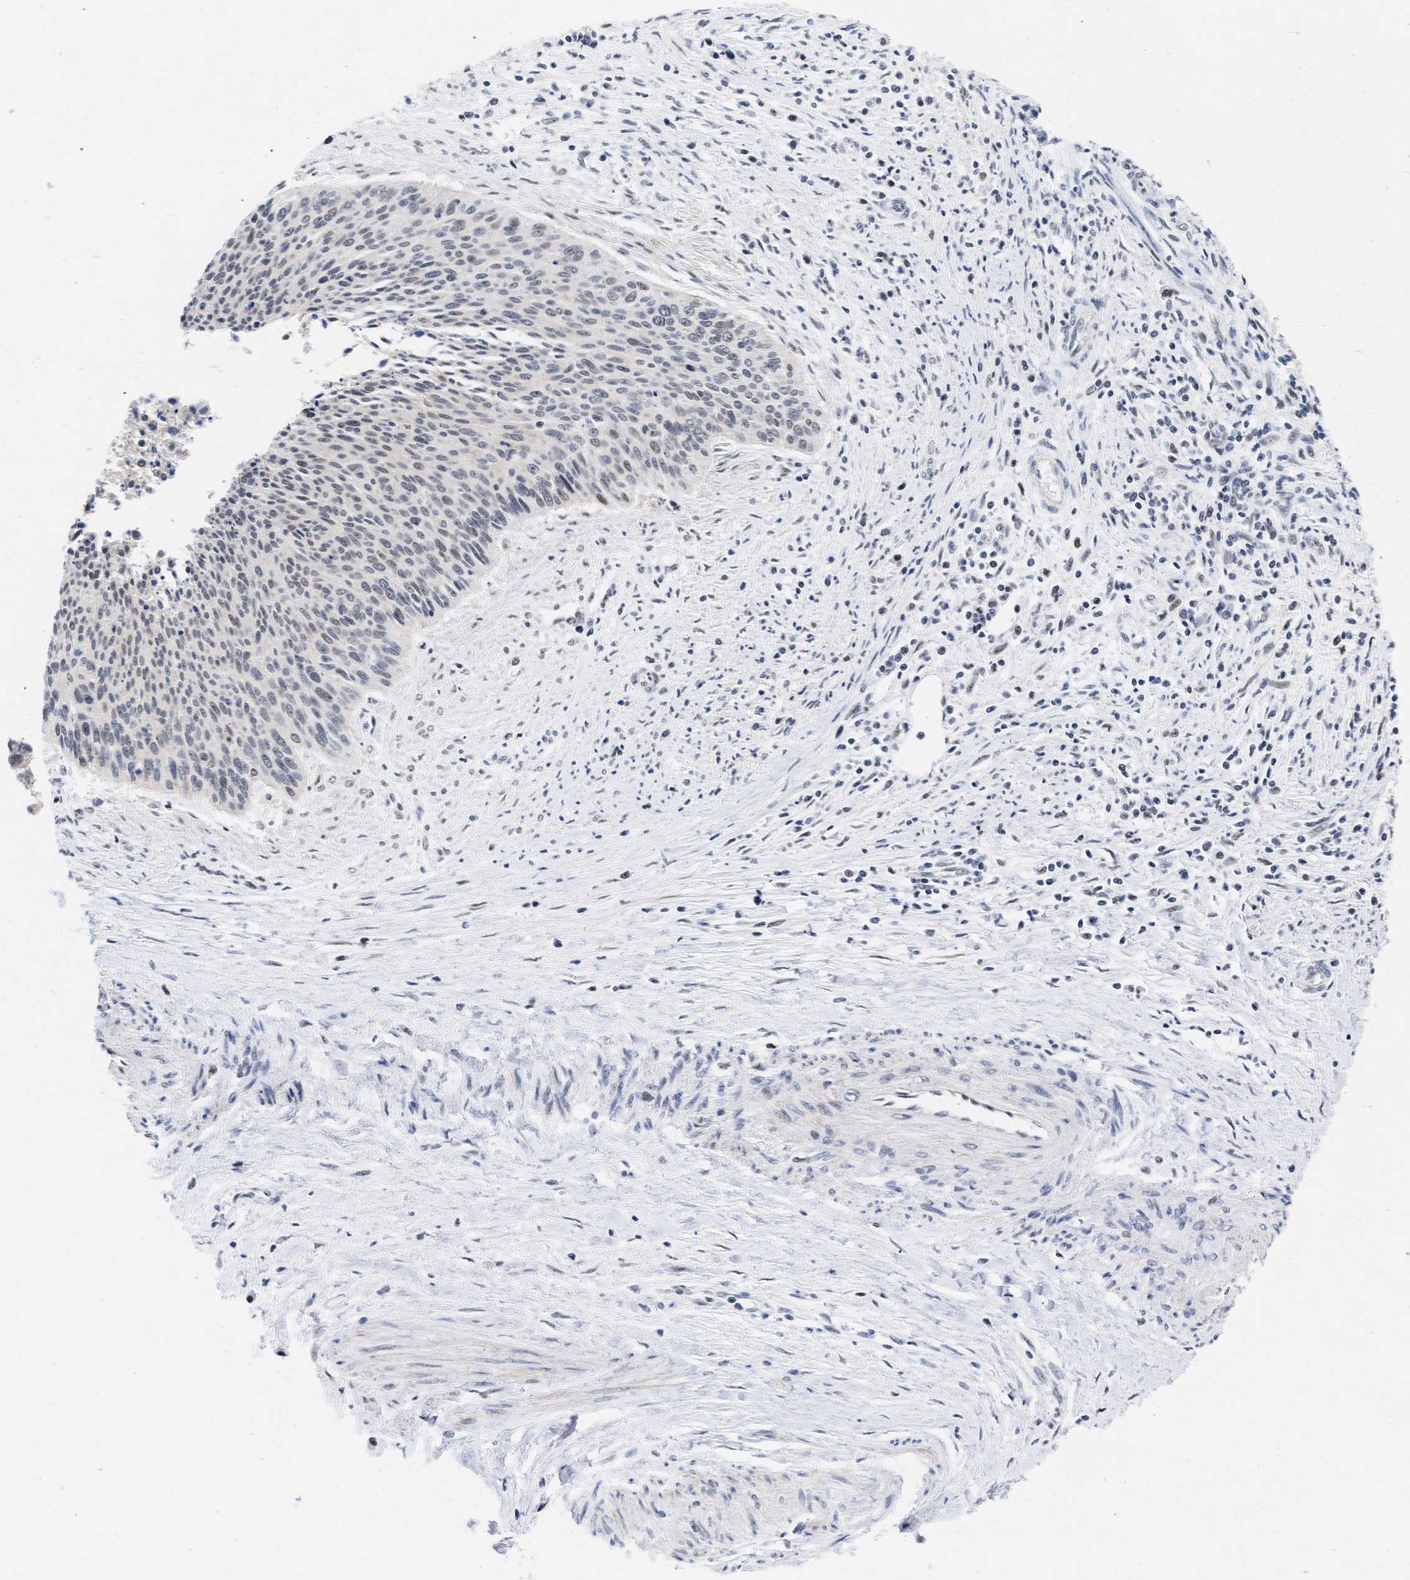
{"staining": {"intensity": "weak", "quantity": ">75%", "location": "nuclear"}, "tissue": "cervical cancer", "cell_type": "Tumor cells", "image_type": "cancer", "snomed": [{"axis": "morphology", "description": "Squamous cell carcinoma, NOS"}, {"axis": "topography", "description": "Cervix"}], "caption": "An immunohistochemistry (IHC) histopathology image of neoplastic tissue is shown. Protein staining in brown highlights weak nuclear positivity in cervical squamous cell carcinoma within tumor cells.", "gene": "DDX41", "patient": {"sex": "female", "age": 55}}